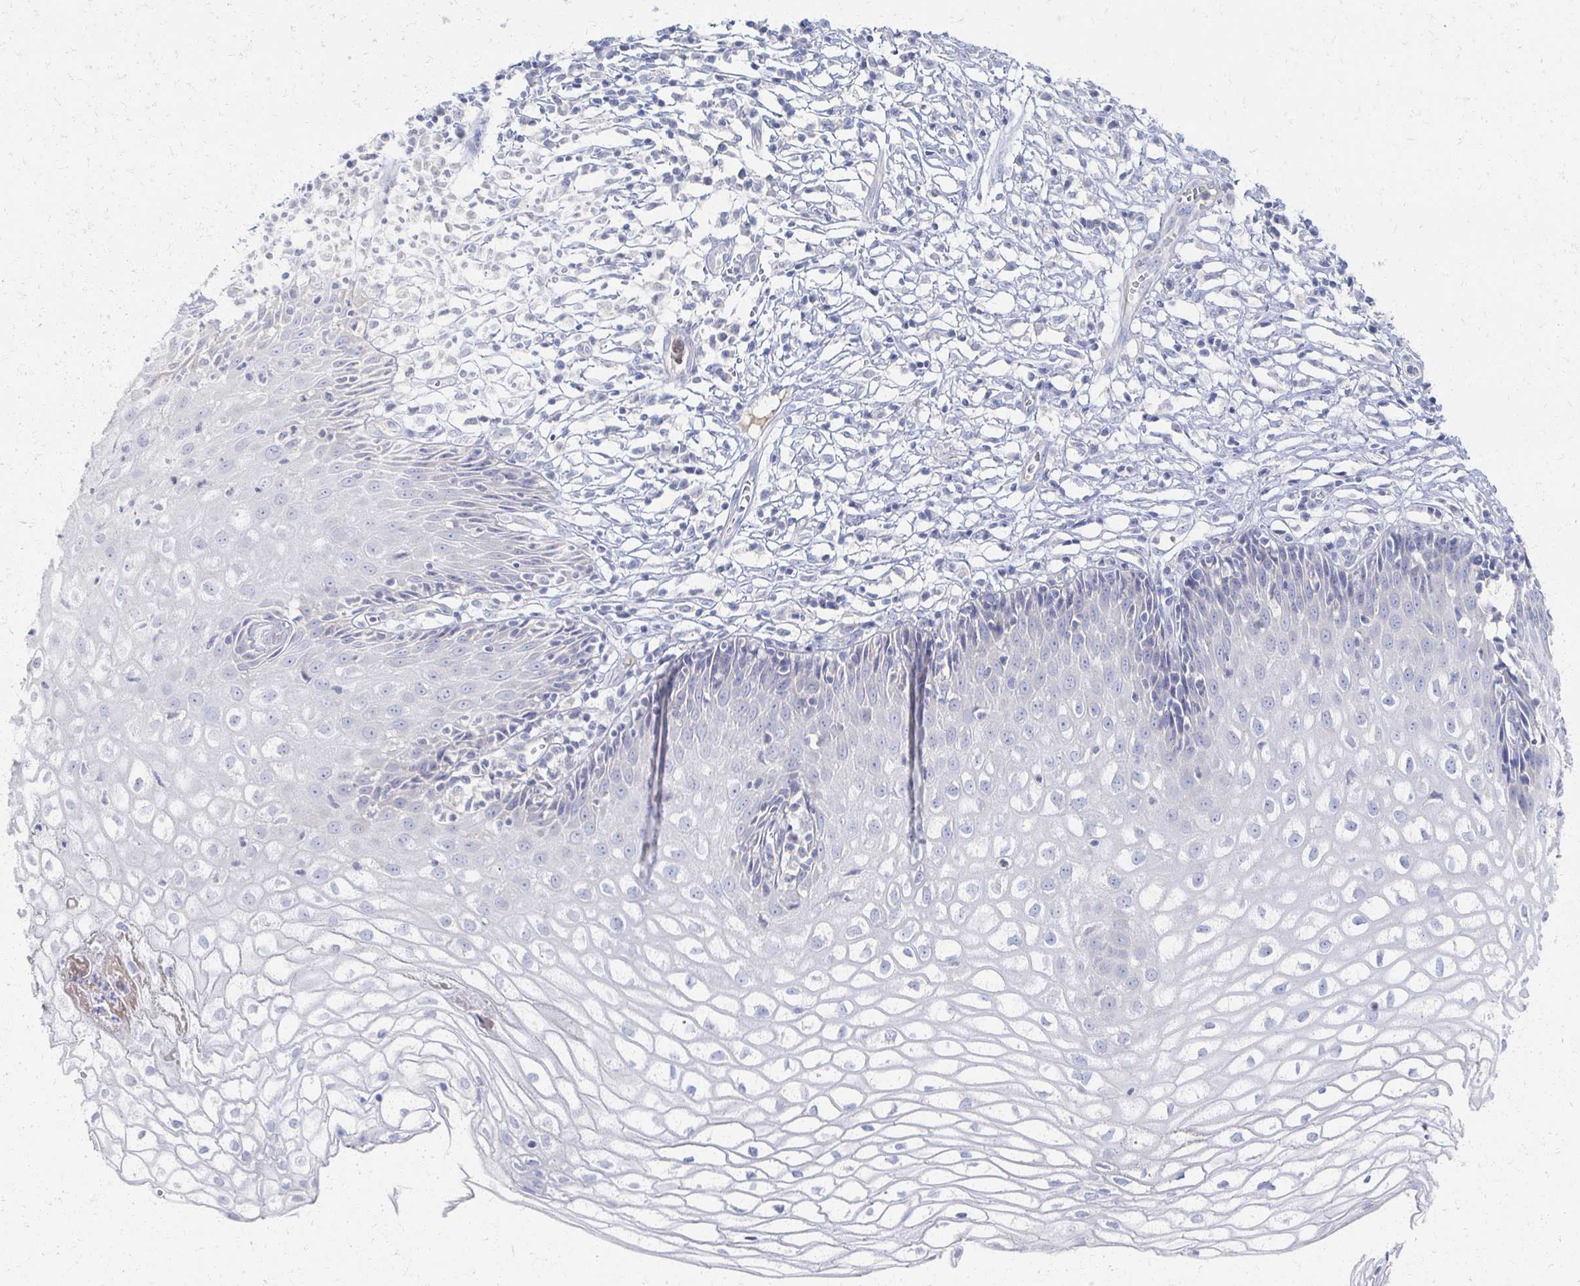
{"staining": {"intensity": "negative", "quantity": "none", "location": "none"}, "tissue": "cervix", "cell_type": "Glandular cells", "image_type": "normal", "snomed": [{"axis": "morphology", "description": "Normal tissue, NOS"}, {"axis": "topography", "description": "Cervix"}], "caption": "This micrograph is of normal cervix stained with IHC to label a protein in brown with the nuclei are counter-stained blue. There is no positivity in glandular cells. (DAB immunohistochemistry (IHC) with hematoxylin counter stain).", "gene": "PRR20A", "patient": {"sex": "female", "age": 36}}